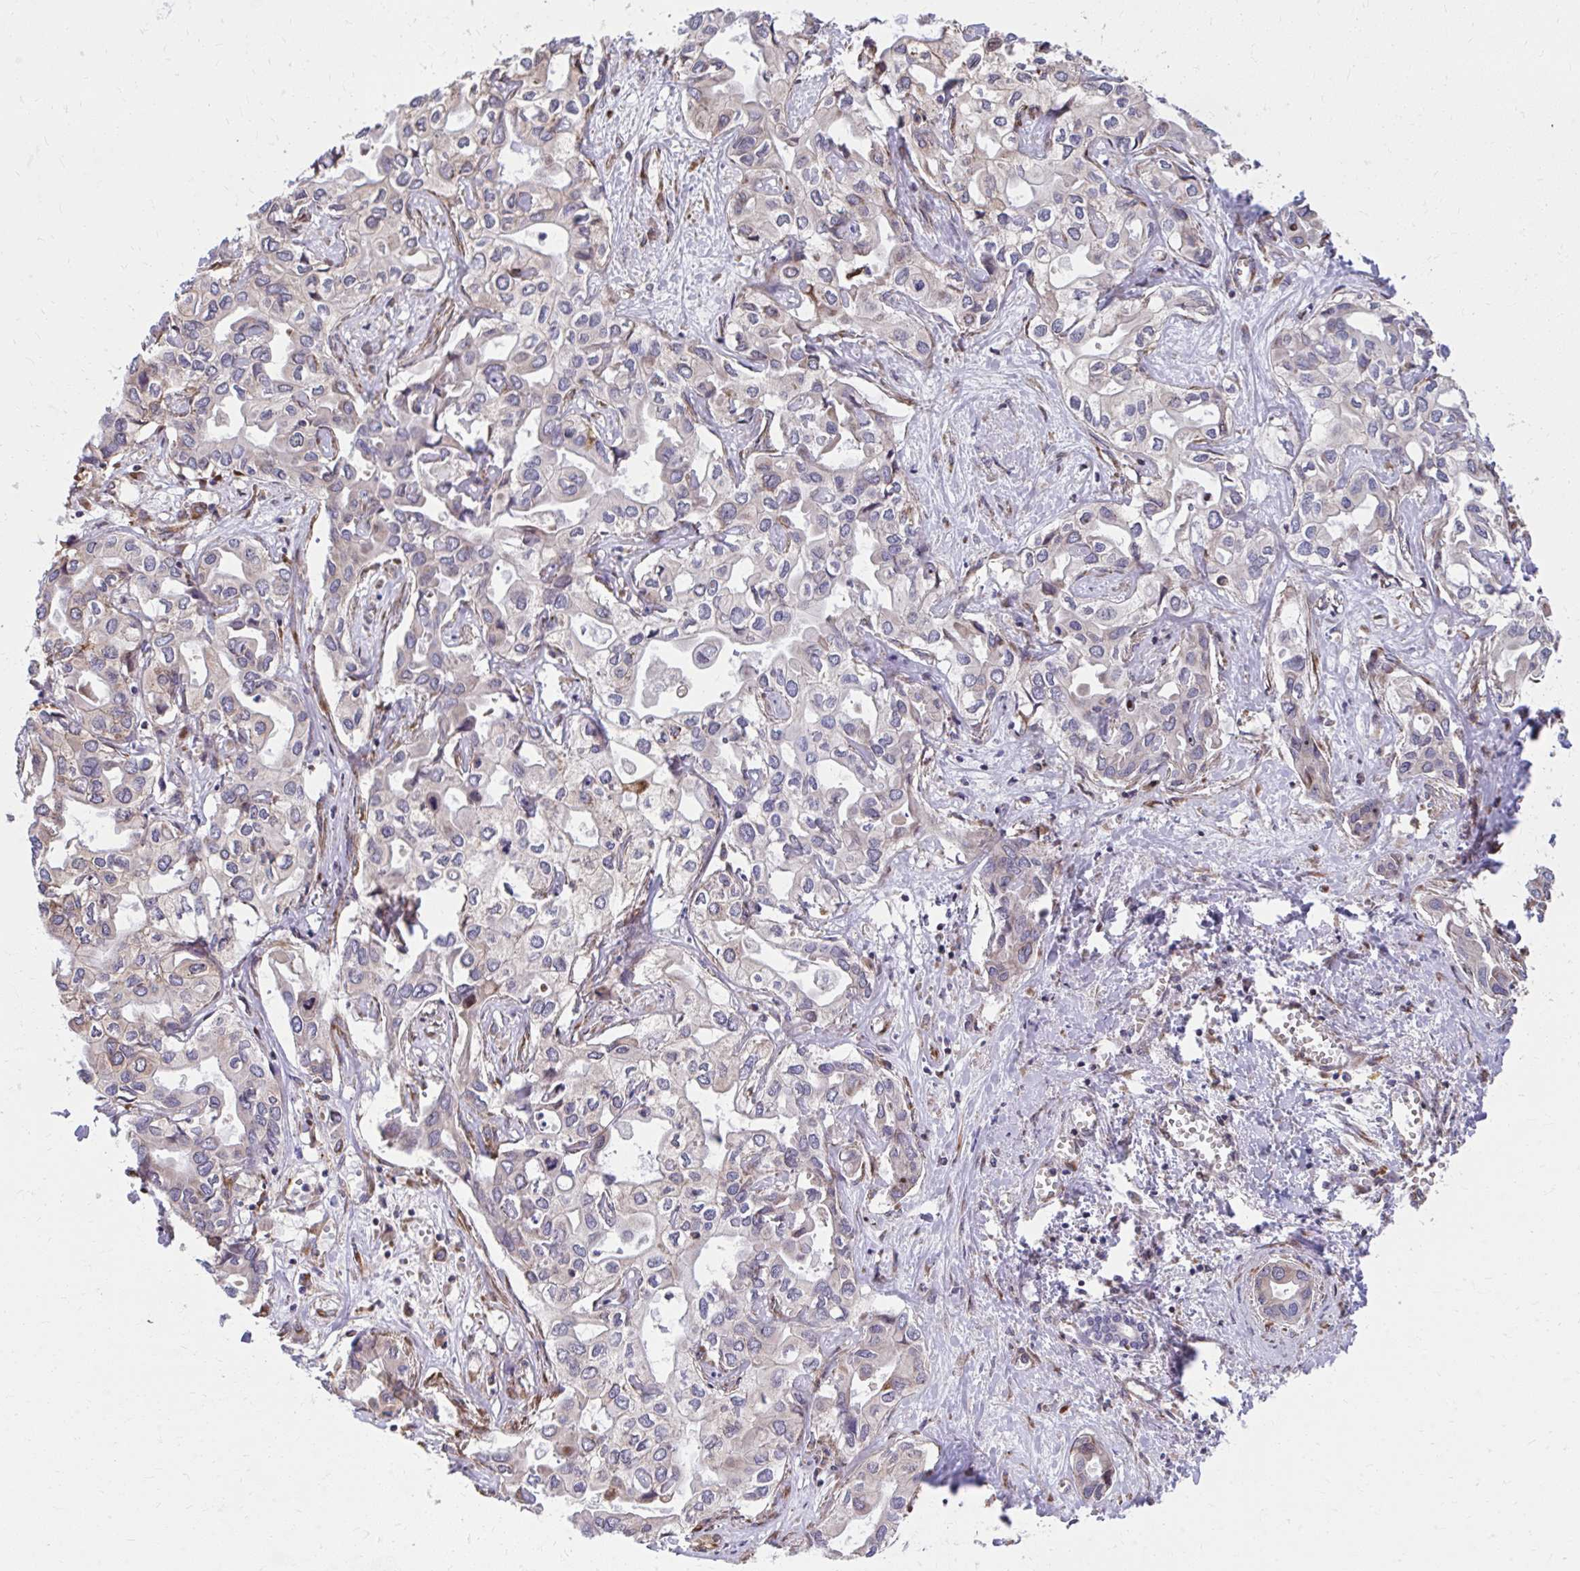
{"staining": {"intensity": "negative", "quantity": "none", "location": "none"}, "tissue": "liver cancer", "cell_type": "Tumor cells", "image_type": "cancer", "snomed": [{"axis": "morphology", "description": "Cholangiocarcinoma"}, {"axis": "topography", "description": "Liver"}], "caption": "An image of cholangiocarcinoma (liver) stained for a protein reveals no brown staining in tumor cells.", "gene": "ZNF778", "patient": {"sex": "female", "age": 64}}